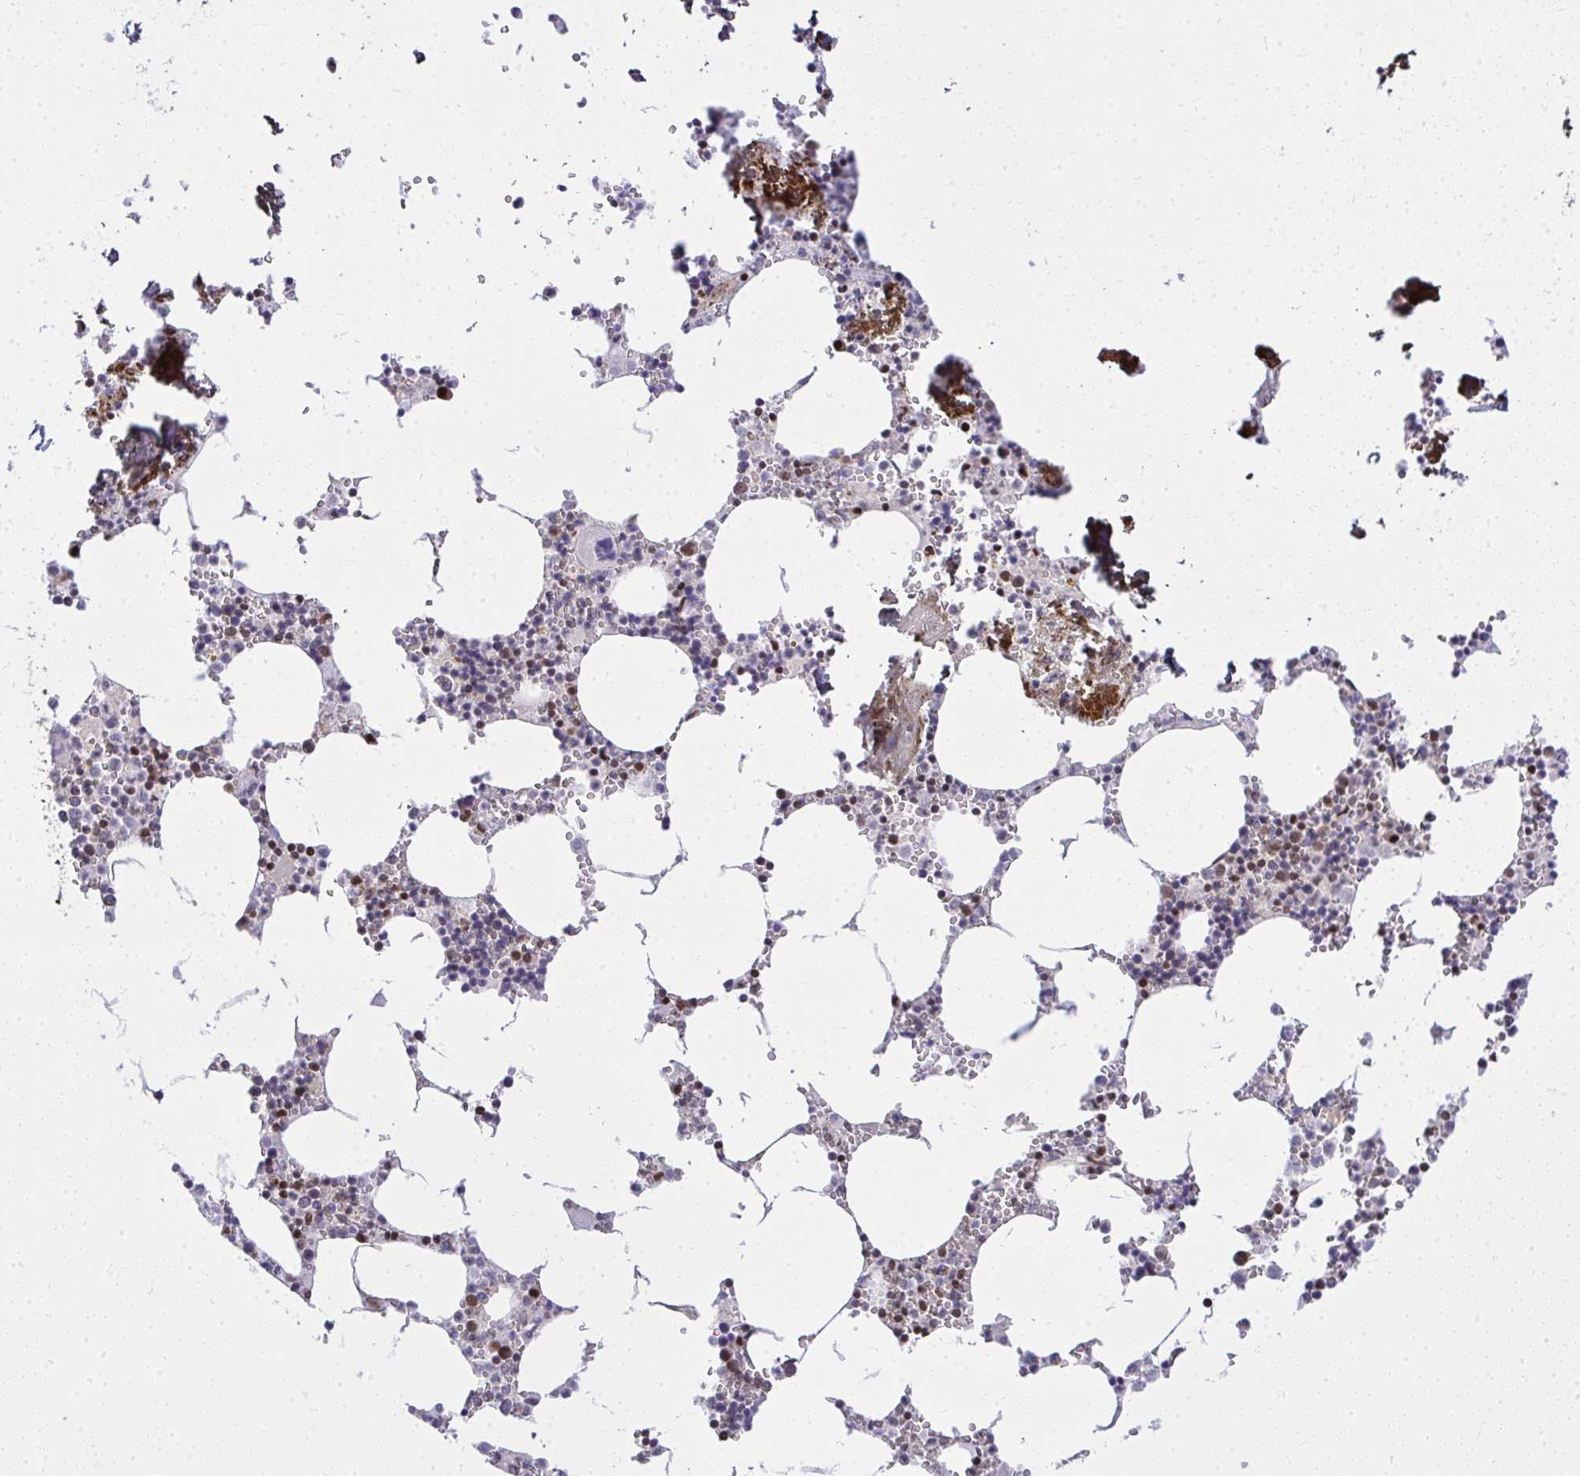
{"staining": {"intensity": "moderate", "quantity": "<25%", "location": "nuclear"}, "tissue": "bone marrow", "cell_type": "Hematopoietic cells", "image_type": "normal", "snomed": [{"axis": "morphology", "description": "Normal tissue, NOS"}, {"axis": "topography", "description": "Bone marrow"}], "caption": "DAB (3,3'-diaminobenzidine) immunohistochemical staining of normal human bone marrow exhibits moderate nuclear protein positivity in about <25% of hematopoietic cells.", "gene": "PIGY", "patient": {"sex": "male", "age": 54}}